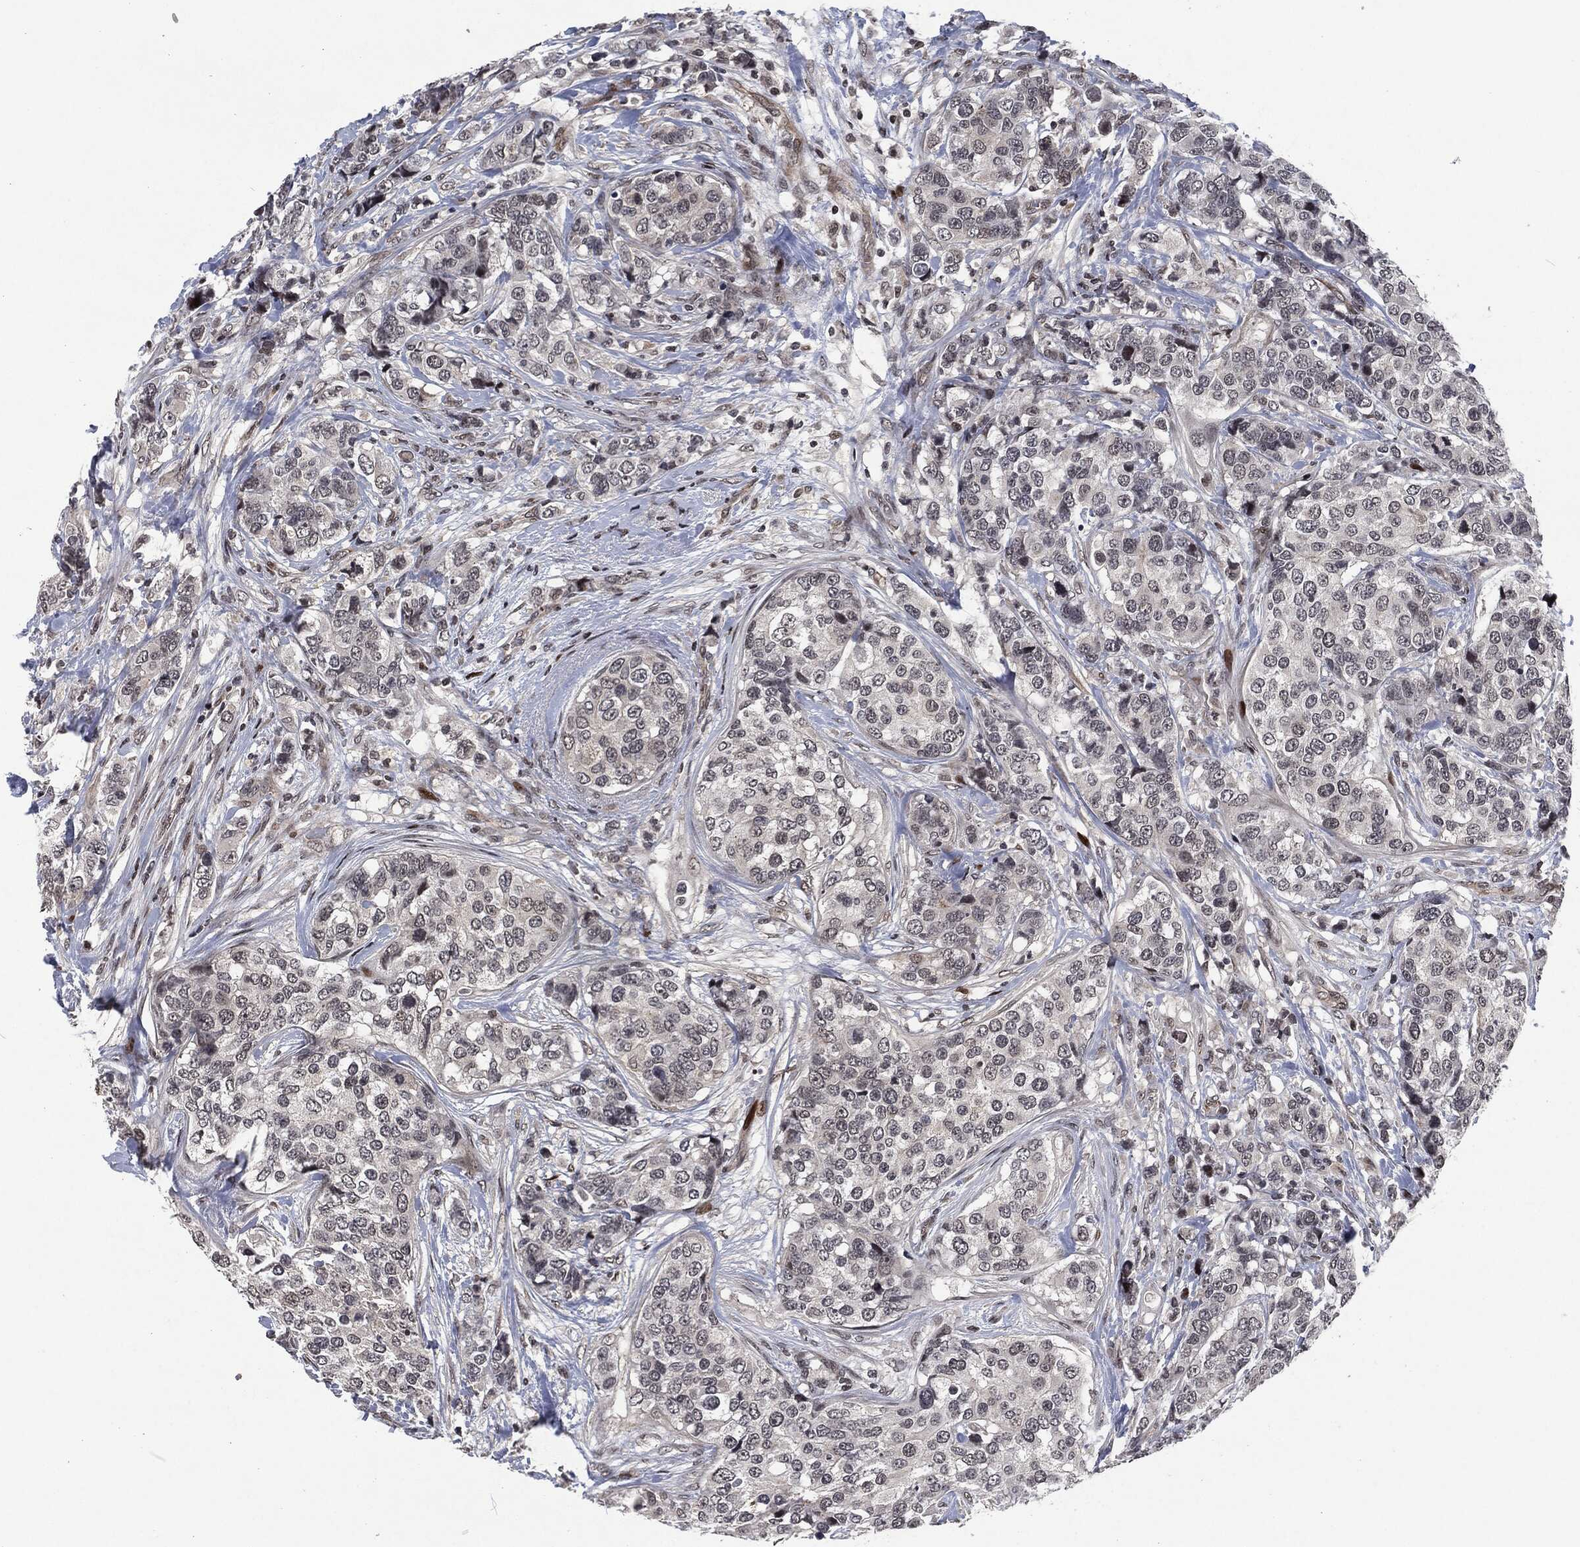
{"staining": {"intensity": "negative", "quantity": "none", "location": "none"}, "tissue": "breast cancer", "cell_type": "Tumor cells", "image_type": "cancer", "snomed": [{"axis": "morphology", "description": "Lobular carcinoma"}, {"axis": "topography", "description": "Breast"}], "caption": "Tumor cells are negative for protein expression in human breast cancer (lobular carcinoma).", "gene": "EGFR", "patient": {"sex": "female", "age": 59}}